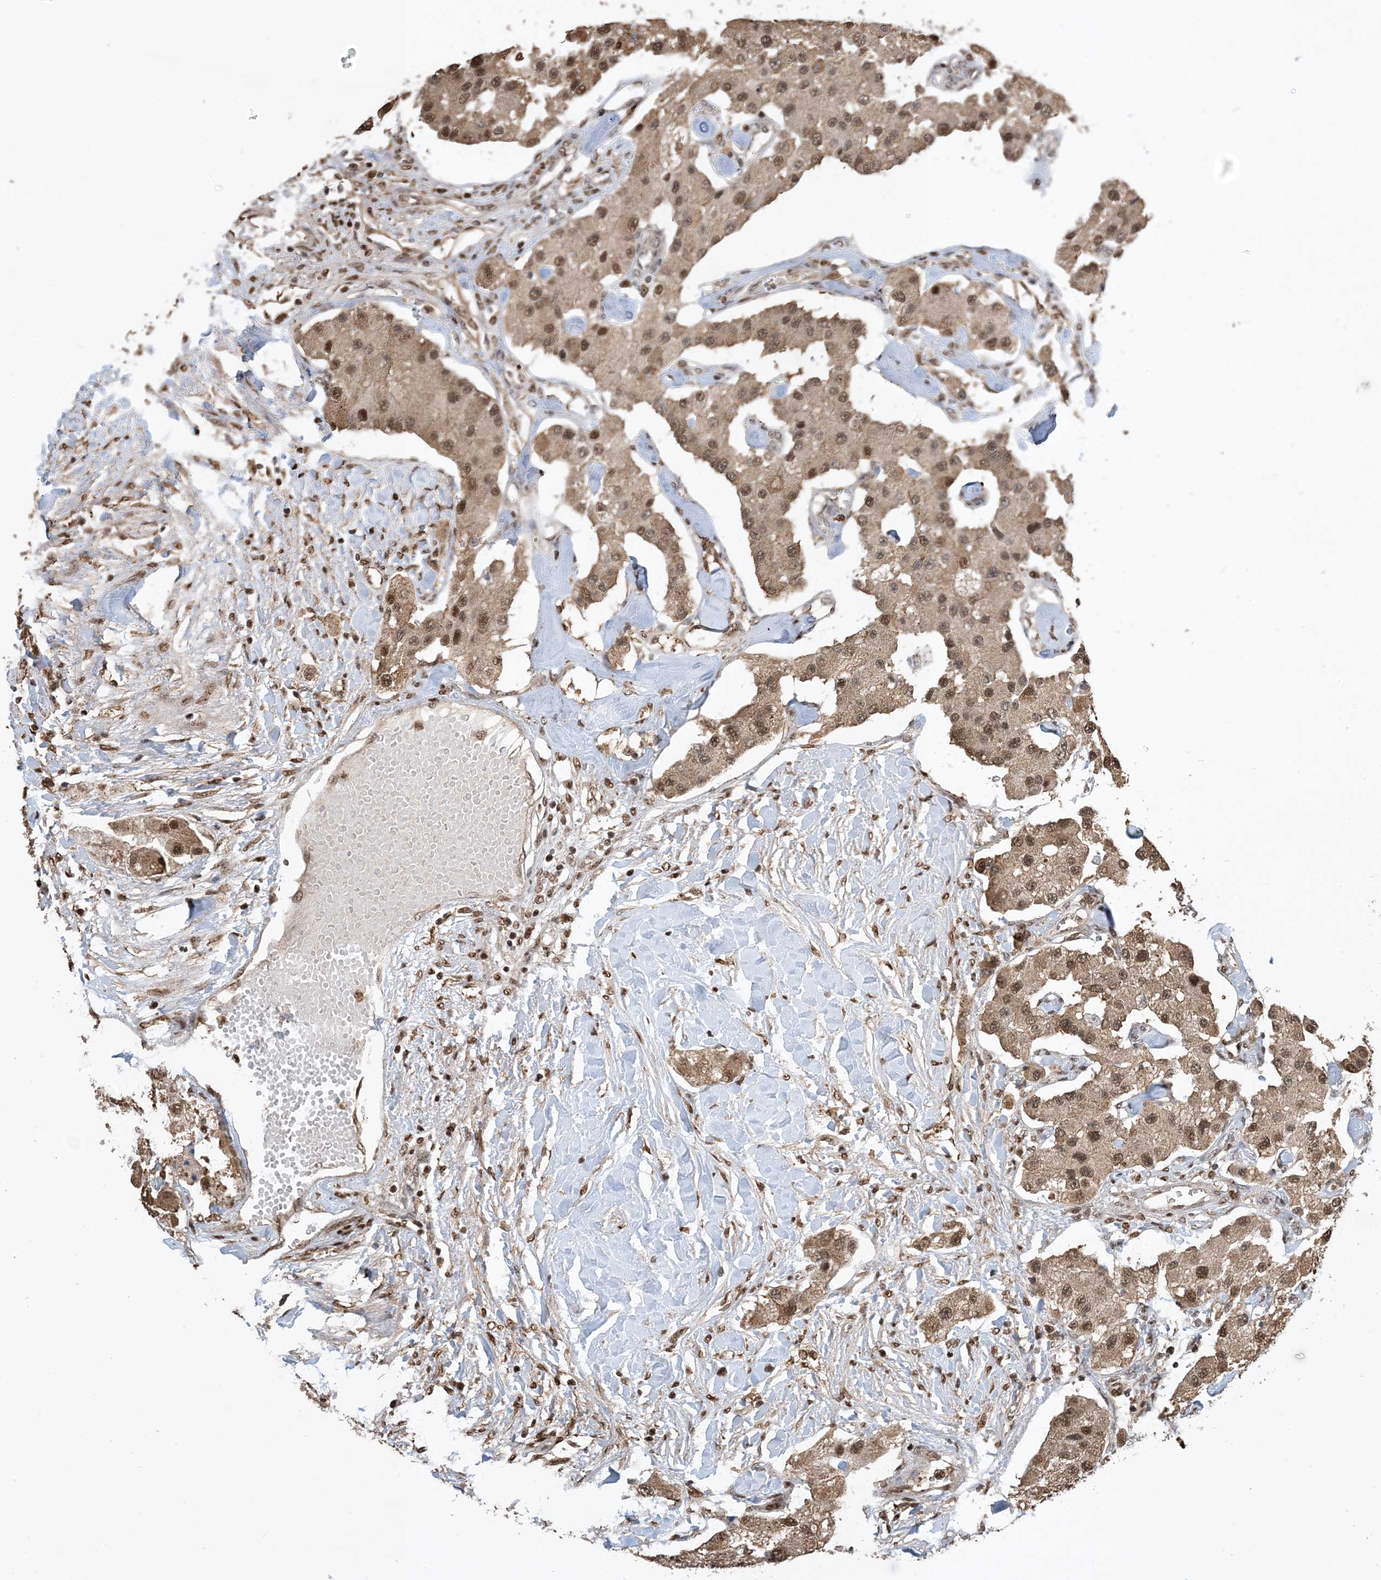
{"staining": {"intensity": "moderate", "quantity": ">75%", "location": "cytoplasmic/membranous,nuclear"}, "tissue": "carcinoid", "cell_type": "Tumor cells", "image_type": "cancer", "snomed": [{"axis": "morphology", "description": "Carcinoid, malignant, NOS"}, {"axis": "topography", "description": "Pancreas"}], "caption": "Immunohistochemistry (IHC) histopathology image of carcinoid stained for a protein (brown), which exhibits medium levels of moderate cytoplasmic/membranous and nuclear staining in about >75% of tumor cells.", "gene": "HSPA1A", "patient": {"sex": "male", "age": 41}}